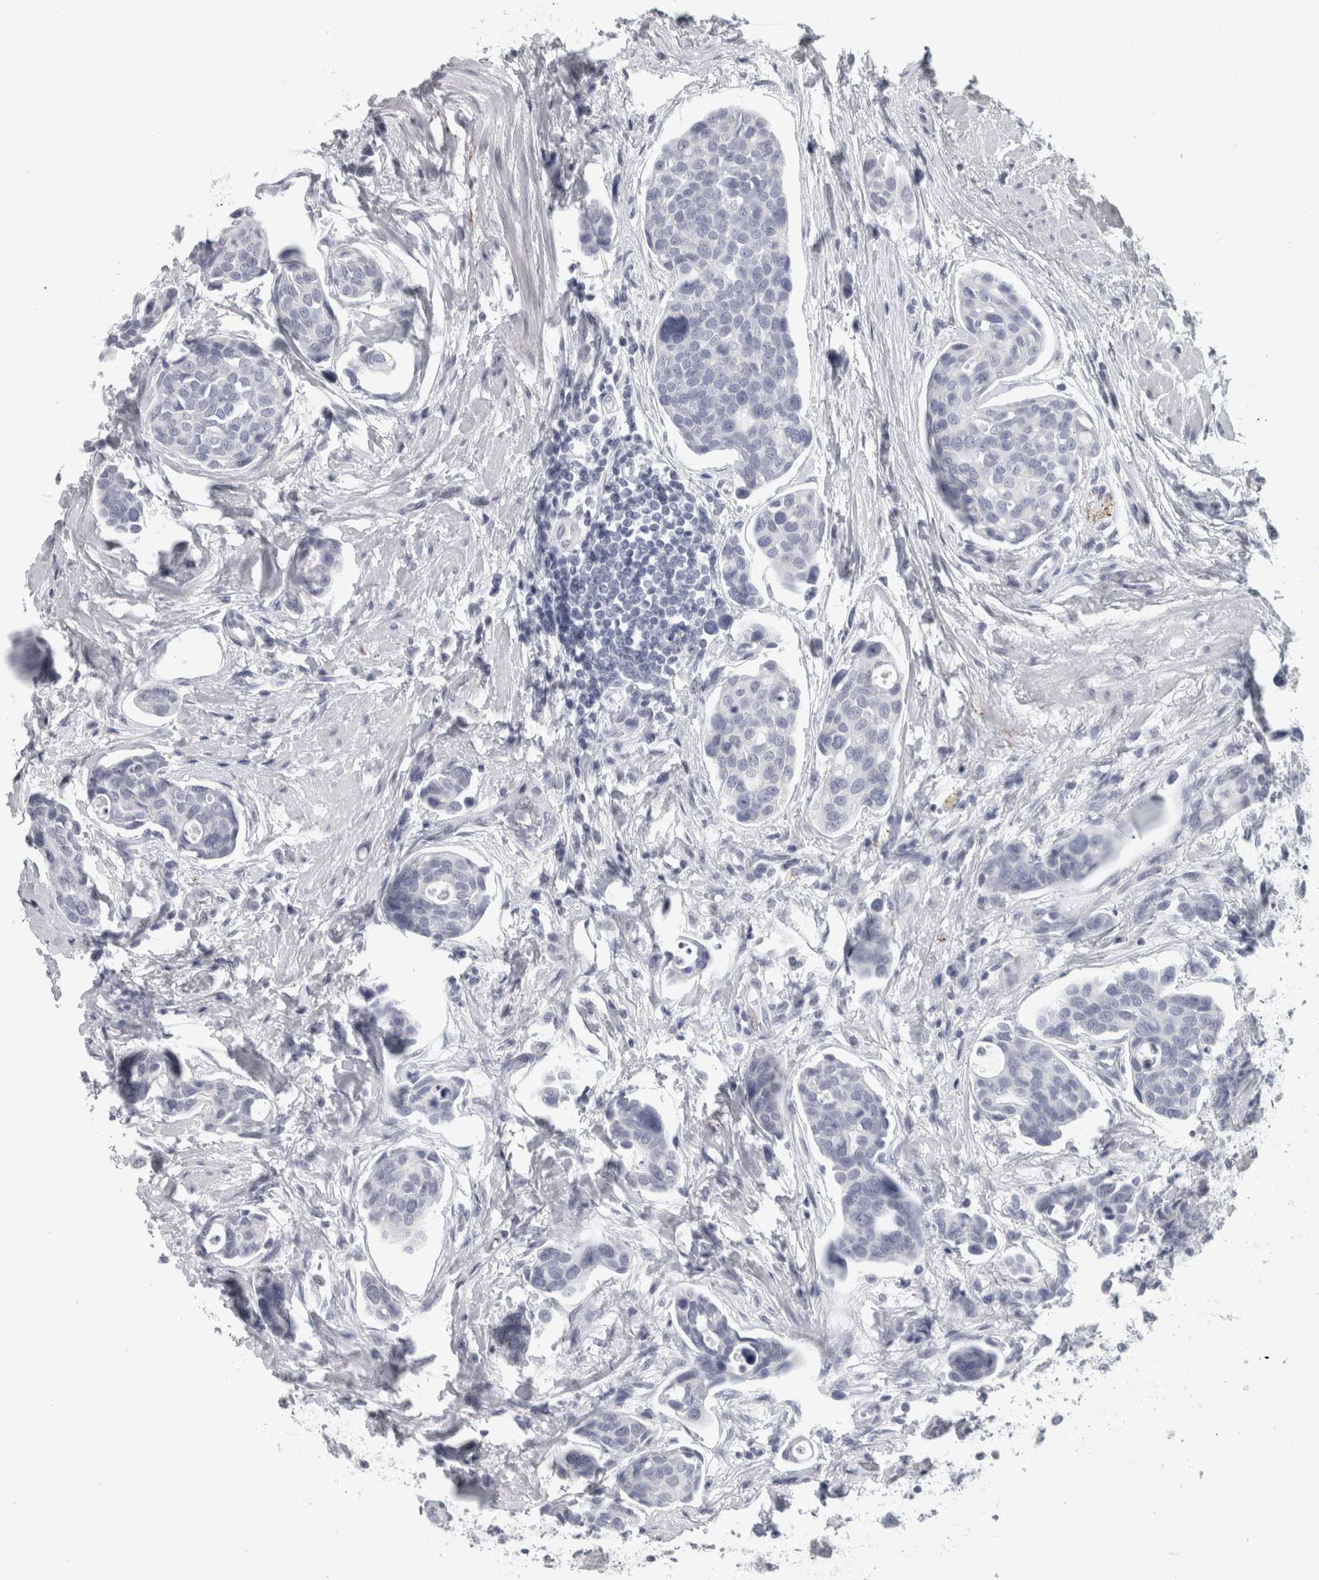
{"staining": {"intensity": "negative", "quantity": "none", "location": "none"}, "tissue": "urothelial cancer", "cell_type": "Tumor cells", "image_type": "cancer", "snomed": [{"axis": "morphology", "description": "Urothelial carcinoma, High grade"}, {"axis": "topography", "description": "Urinary bladder"}], "caption": "High magnification brightfield microscopy of urothelial cancer stained with DAB (3,3'-diaminobenzidine) (brown) and counterstained with hematoxylin (blue): tumor cells show no significant positivity.", "gene": "CPE", "patient": {"sex": "male", "age": 78}}